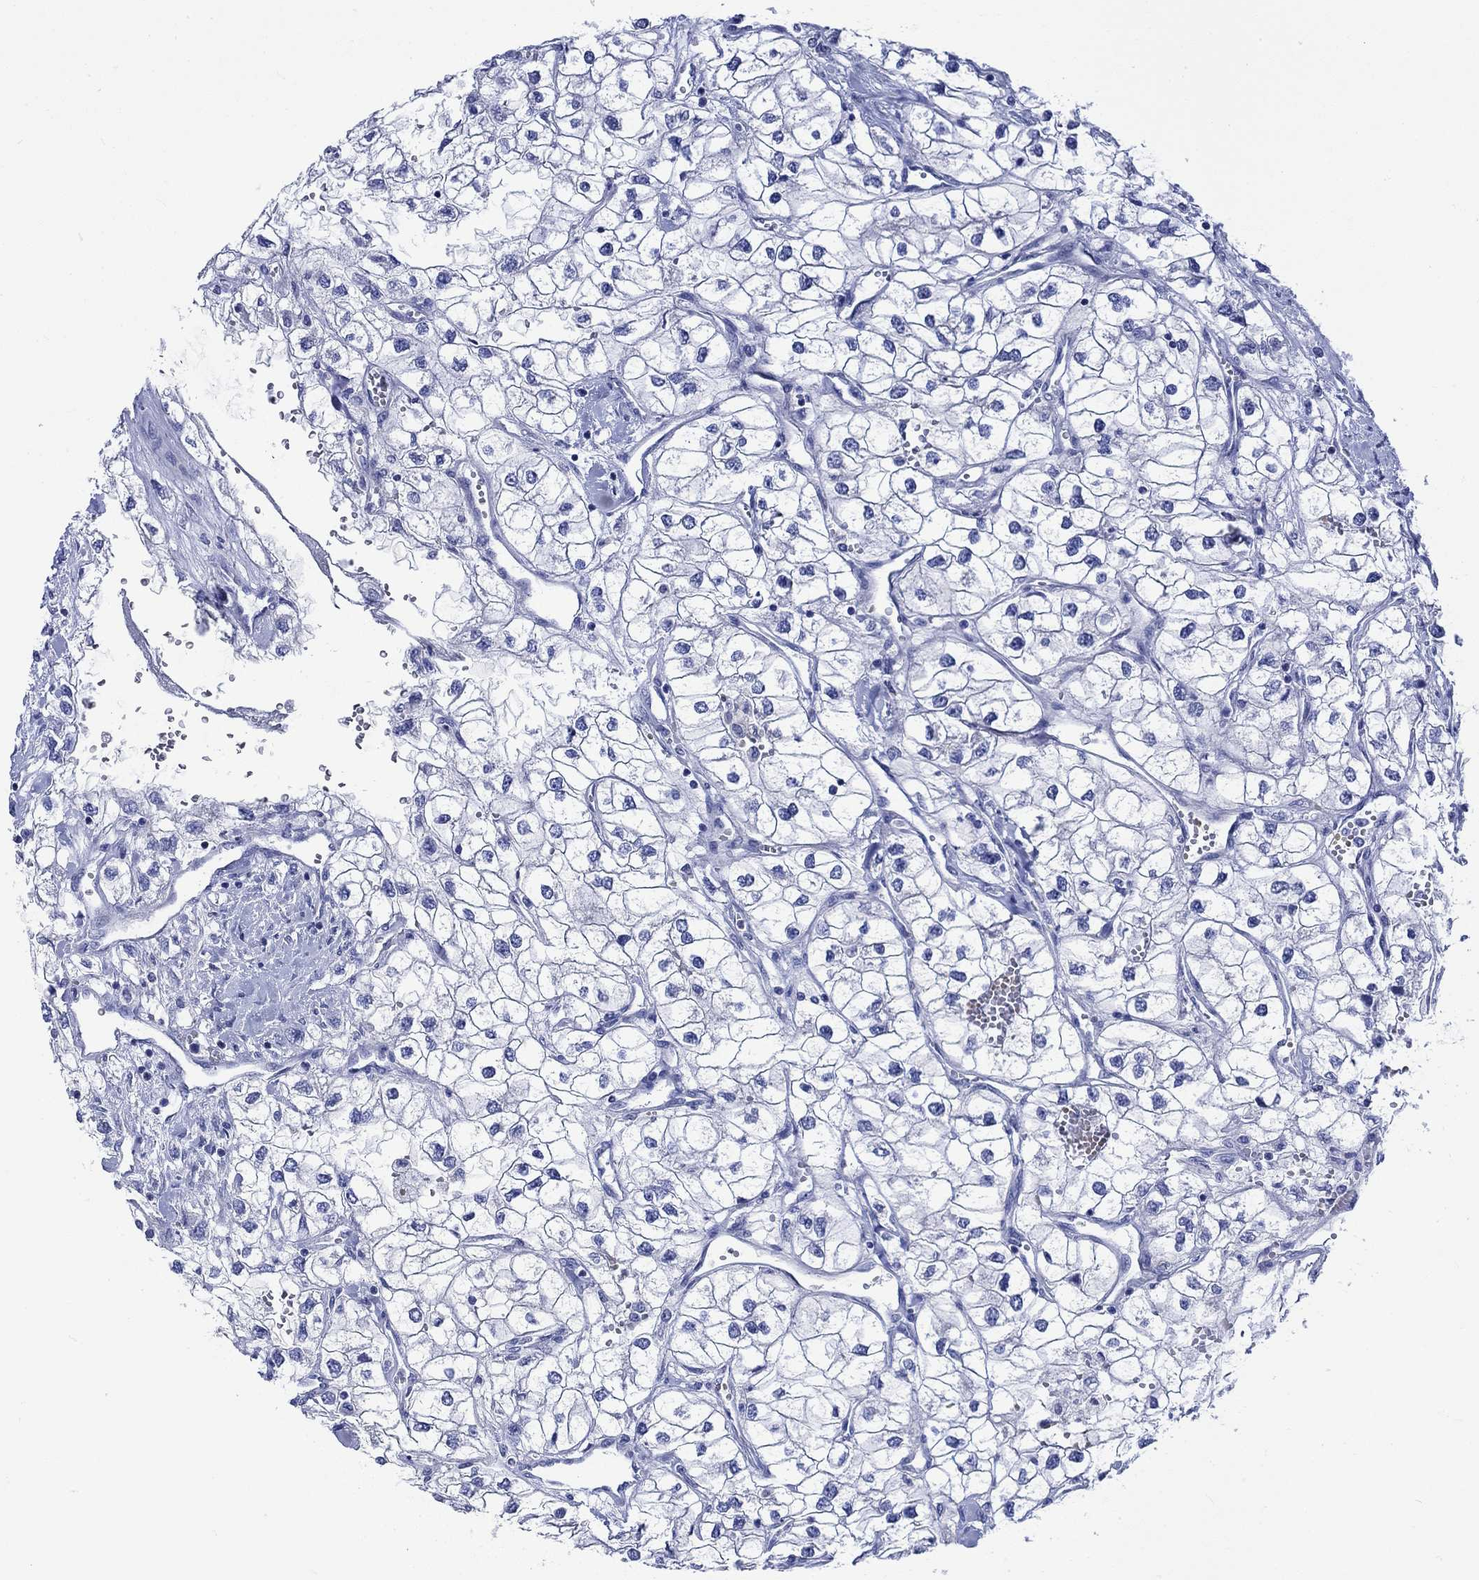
{"staining": {"intensity": "negative", "quantity": "none", "location": "none"}, "tissue": "renal cancer", "cell_type": "Tumor cells", "image_type": "cancer", "snomed": [{"axis": "morphology", "description": "Adenocarcinoma, NOS"}, {"axis": "topography", "description": "Kidney"}], "caption": "Renal cancer stained for a protein using immunohistochemistry (IHC) shows no expression tumor cells.", "gene": "NRIP3", "patient": {"sex": "male", "age": 59}}